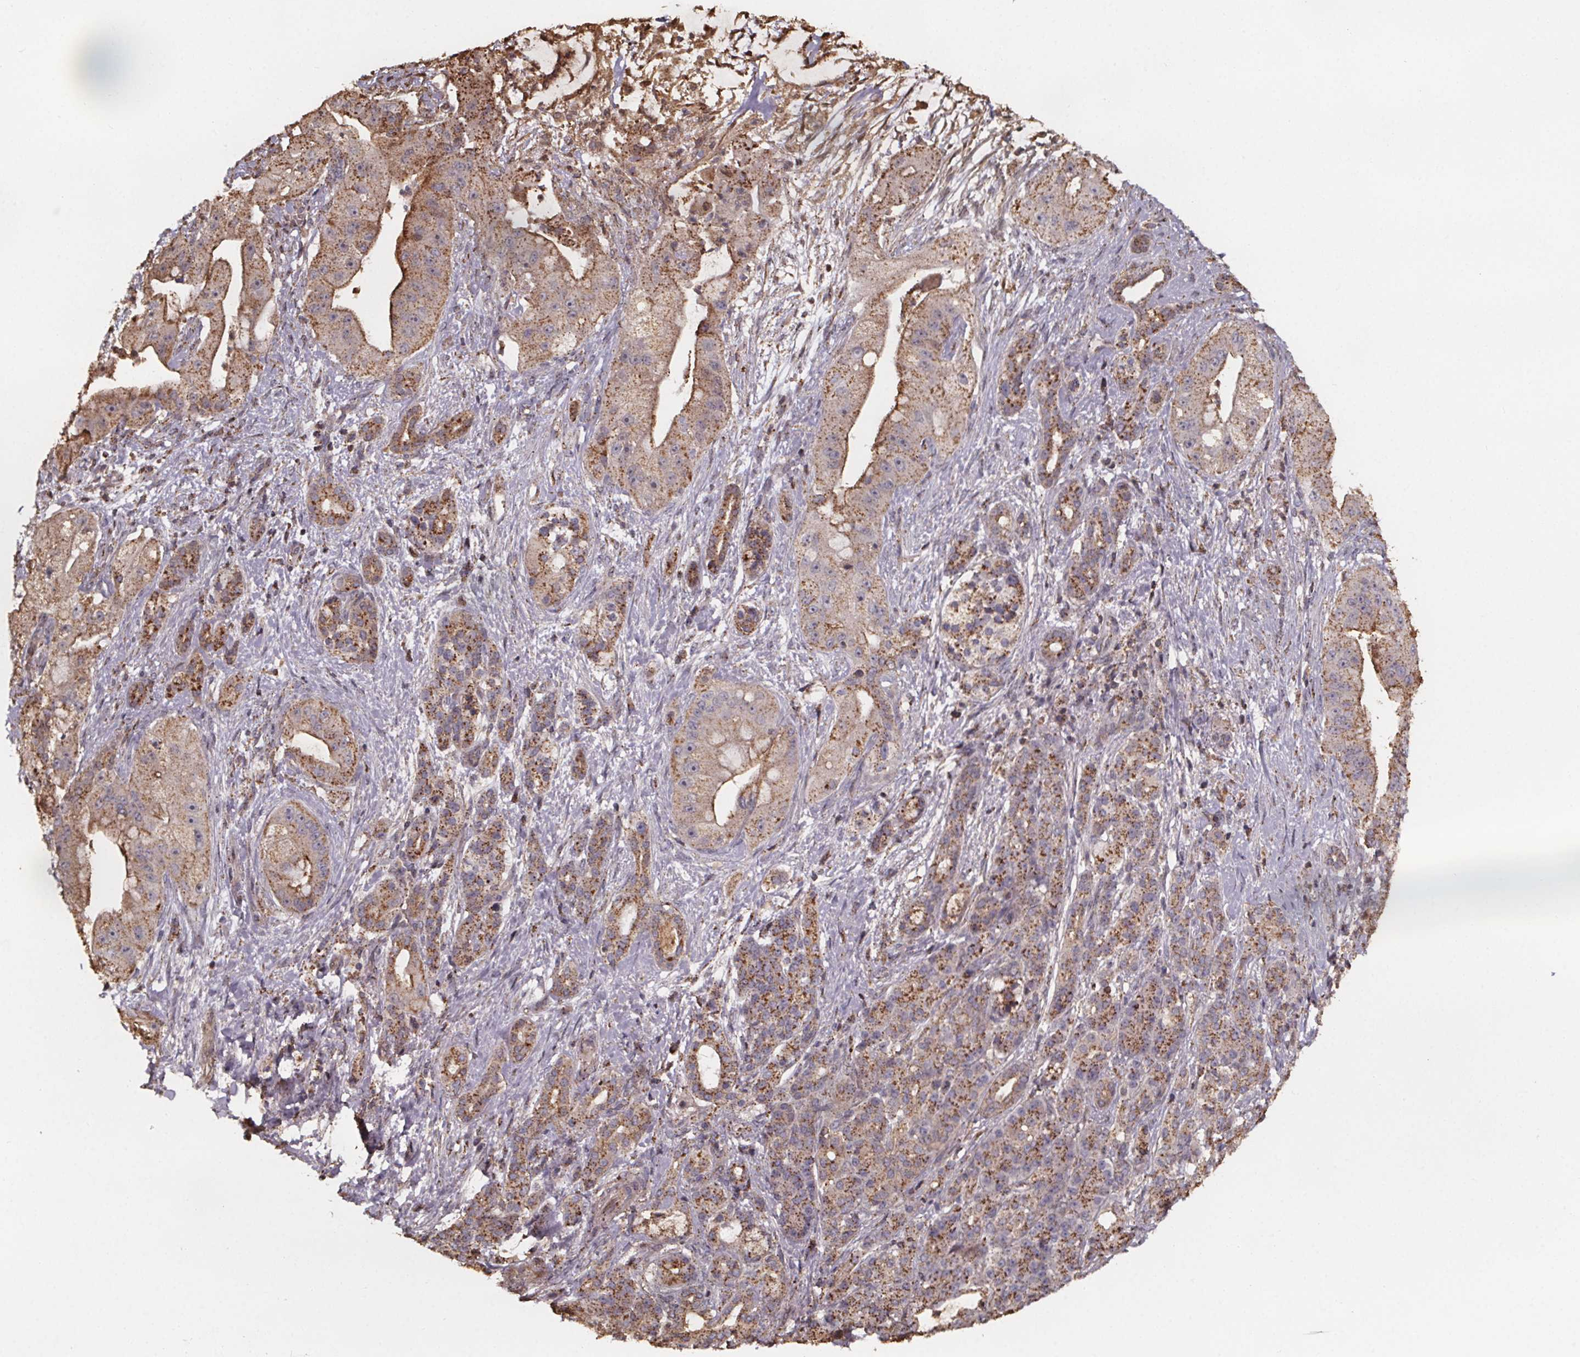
{"staining": {"intensity": "moderate", "quantity": ">75%", "location": "cytoplasmic/membranous"}, "tissue": "pancreatic cancer", "cell_type": "Tumor cells", "image_type": "cancer", "snomed": [{"axis": "morphology", "description": "Normal tissue, NOS"}, {"axis": "morphology", "description": "Inflammation, NOS"}, {"axis": "morphology", "description": "Adenocarcinoma, NOS"}, {"axis": "topography", "description": "Pancreas"}], "caption": "The photomicrograph shows staining of pancreatic adenocarcinoma, revealing moderate cytoplasmic/membranous protein expression (brown color) within tumor cells. Using DAB (brown) and hematoxylin (blue) stains, captured at high magnification using brightfield microscopy.", "gene": "ZNF879", "patient": {"sex": "male", "age": 57}}